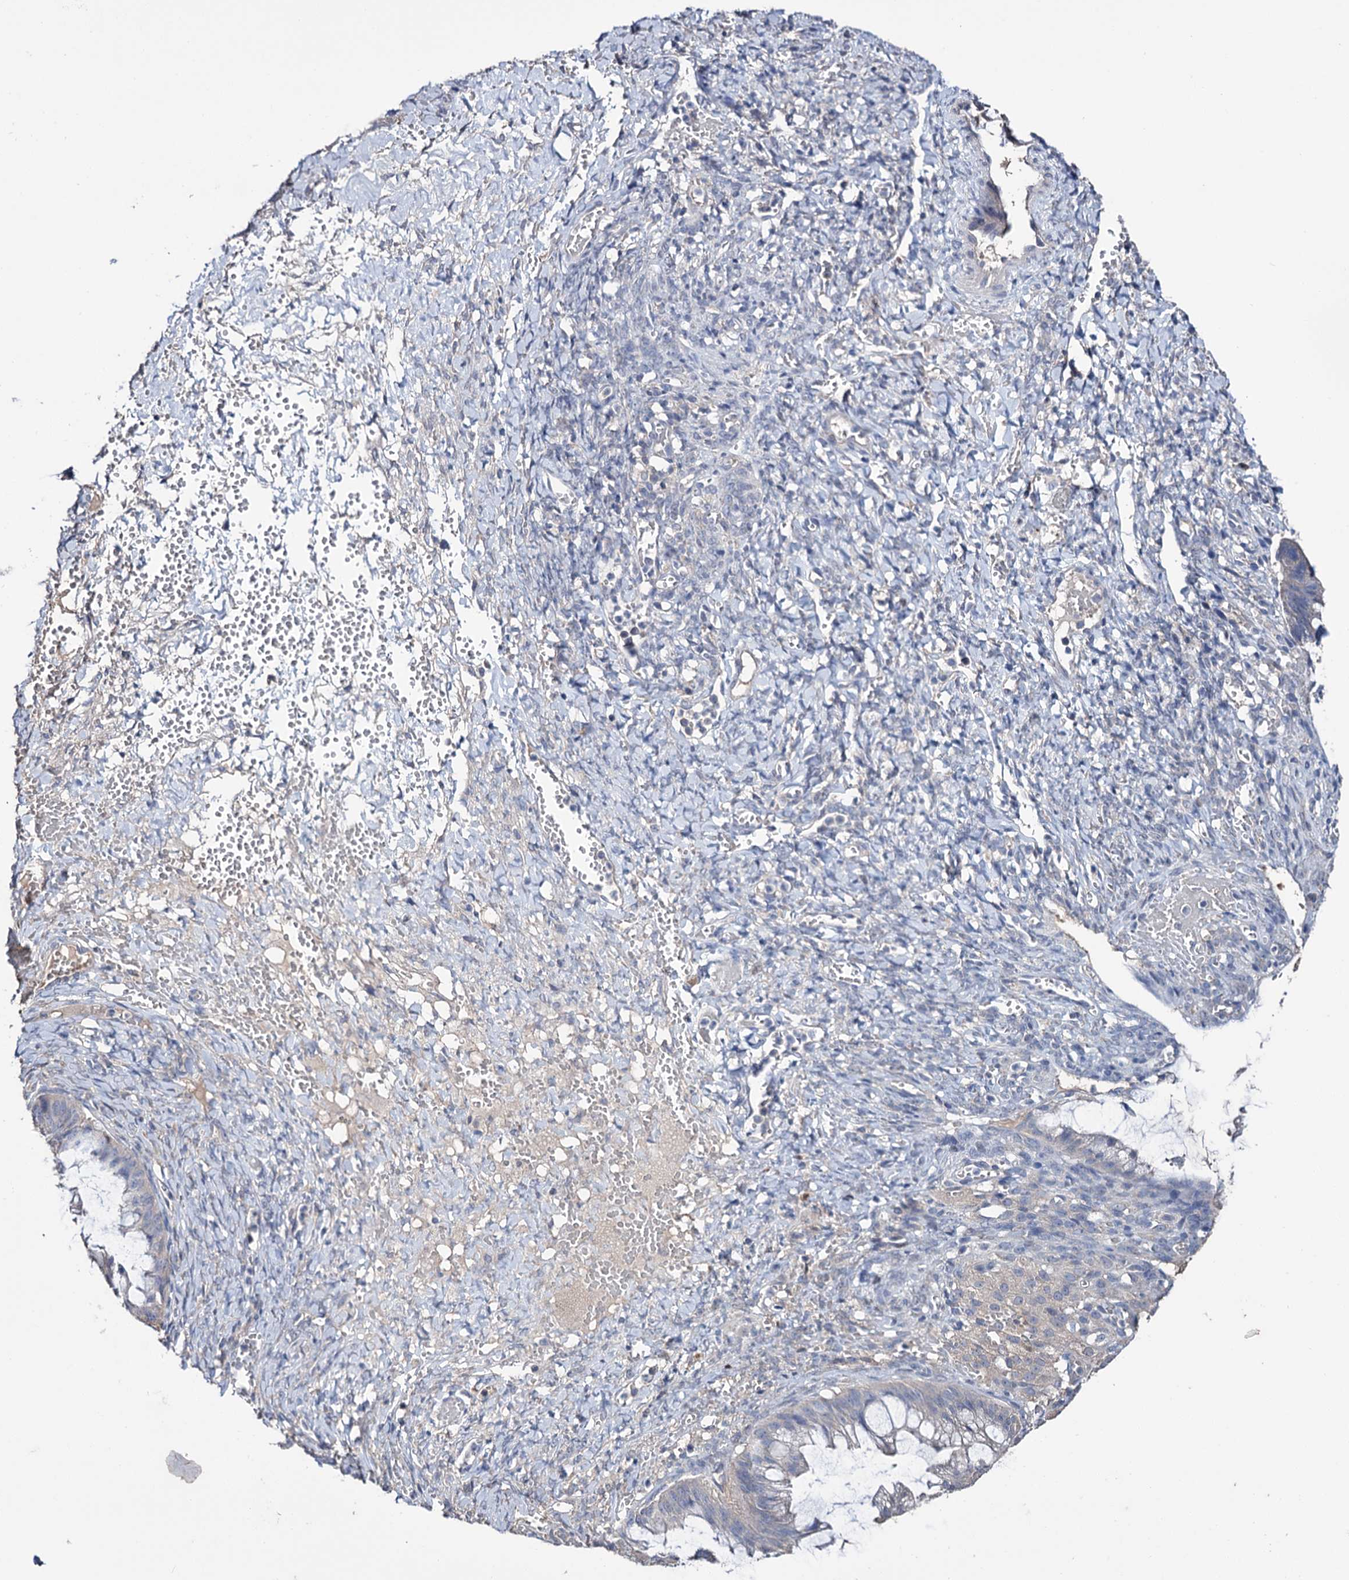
{"staining": {"intensity": "negative", "quantity": "none", "location": "none"}, "tissue": "ovarian cancer", "cell_type": "Tumor cells", "image_type": "cancer", "snomed": [{"axis": "morphology", "description": "Cystadenocarcinoma, mucinous, NOS"}, {"axis": "topography", "description": "Ovary"}], "caption": "The photomicrograph shows no staining of tumor cells in ovarian cancer.", "gene": "EPB41L5", "patient": {"sex": "female", "age": 73}}